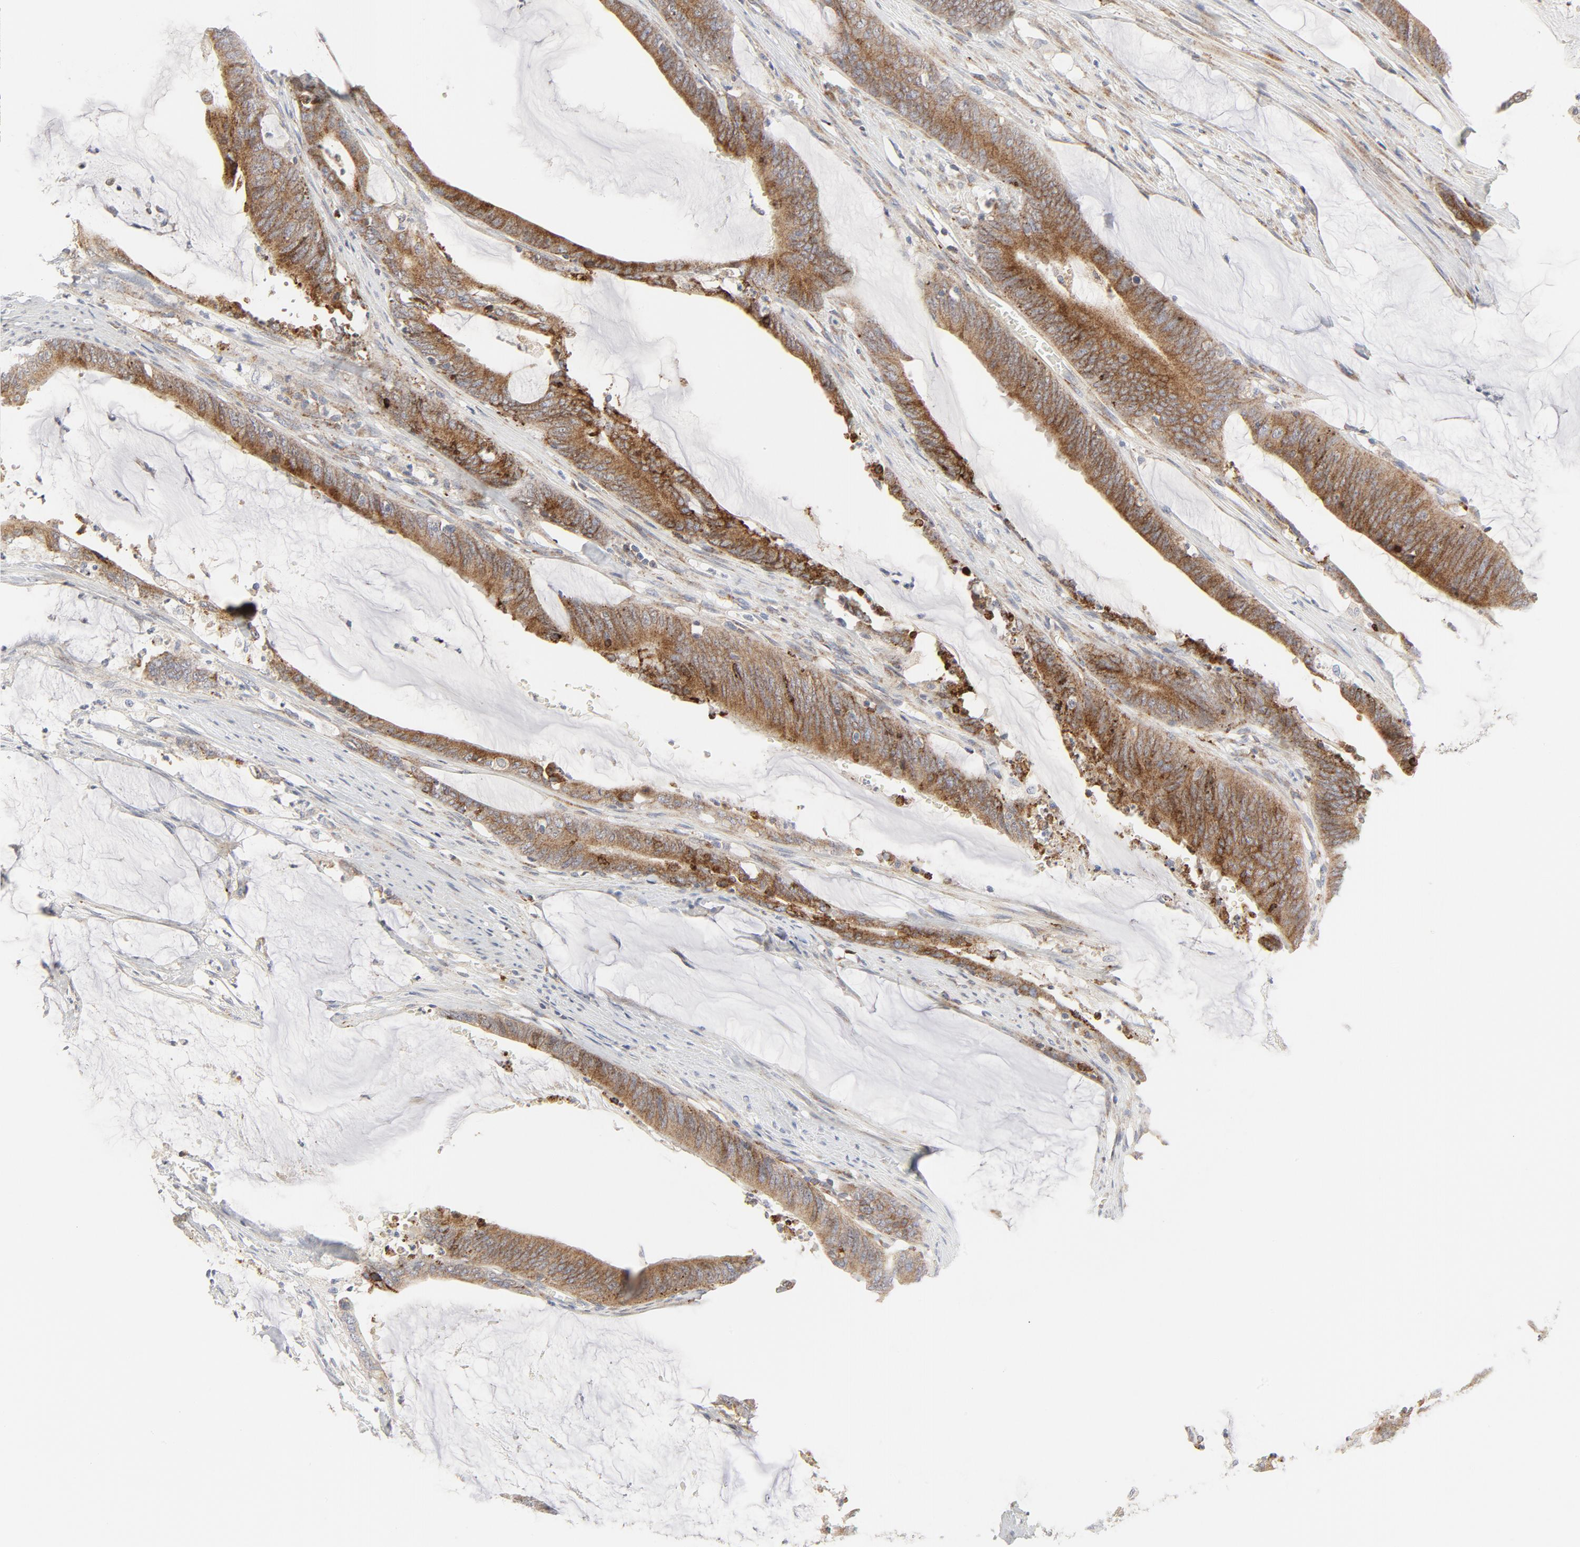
{"staining": {"intensity": "moderate", "quantity": ">75%", "location": "cytoplasmic/membranous"}, "tissue": "colorectal cancer", "cell_type": "Tumor cells", "image_type": "cancer", "snomed": [{"axis": "morphology", "description": "Adenocarcinoma, NOS"}, {"axis": "topography", "description": "Rectum"}], "caption": "A histopathology image of colorectal adenocarcinoma stained for a protein exhibits moderate cytoplasmic/membranous brown staining in tumor cells.", "gene": "LRP6", "patient": {"sex": "female", "age": 66}}